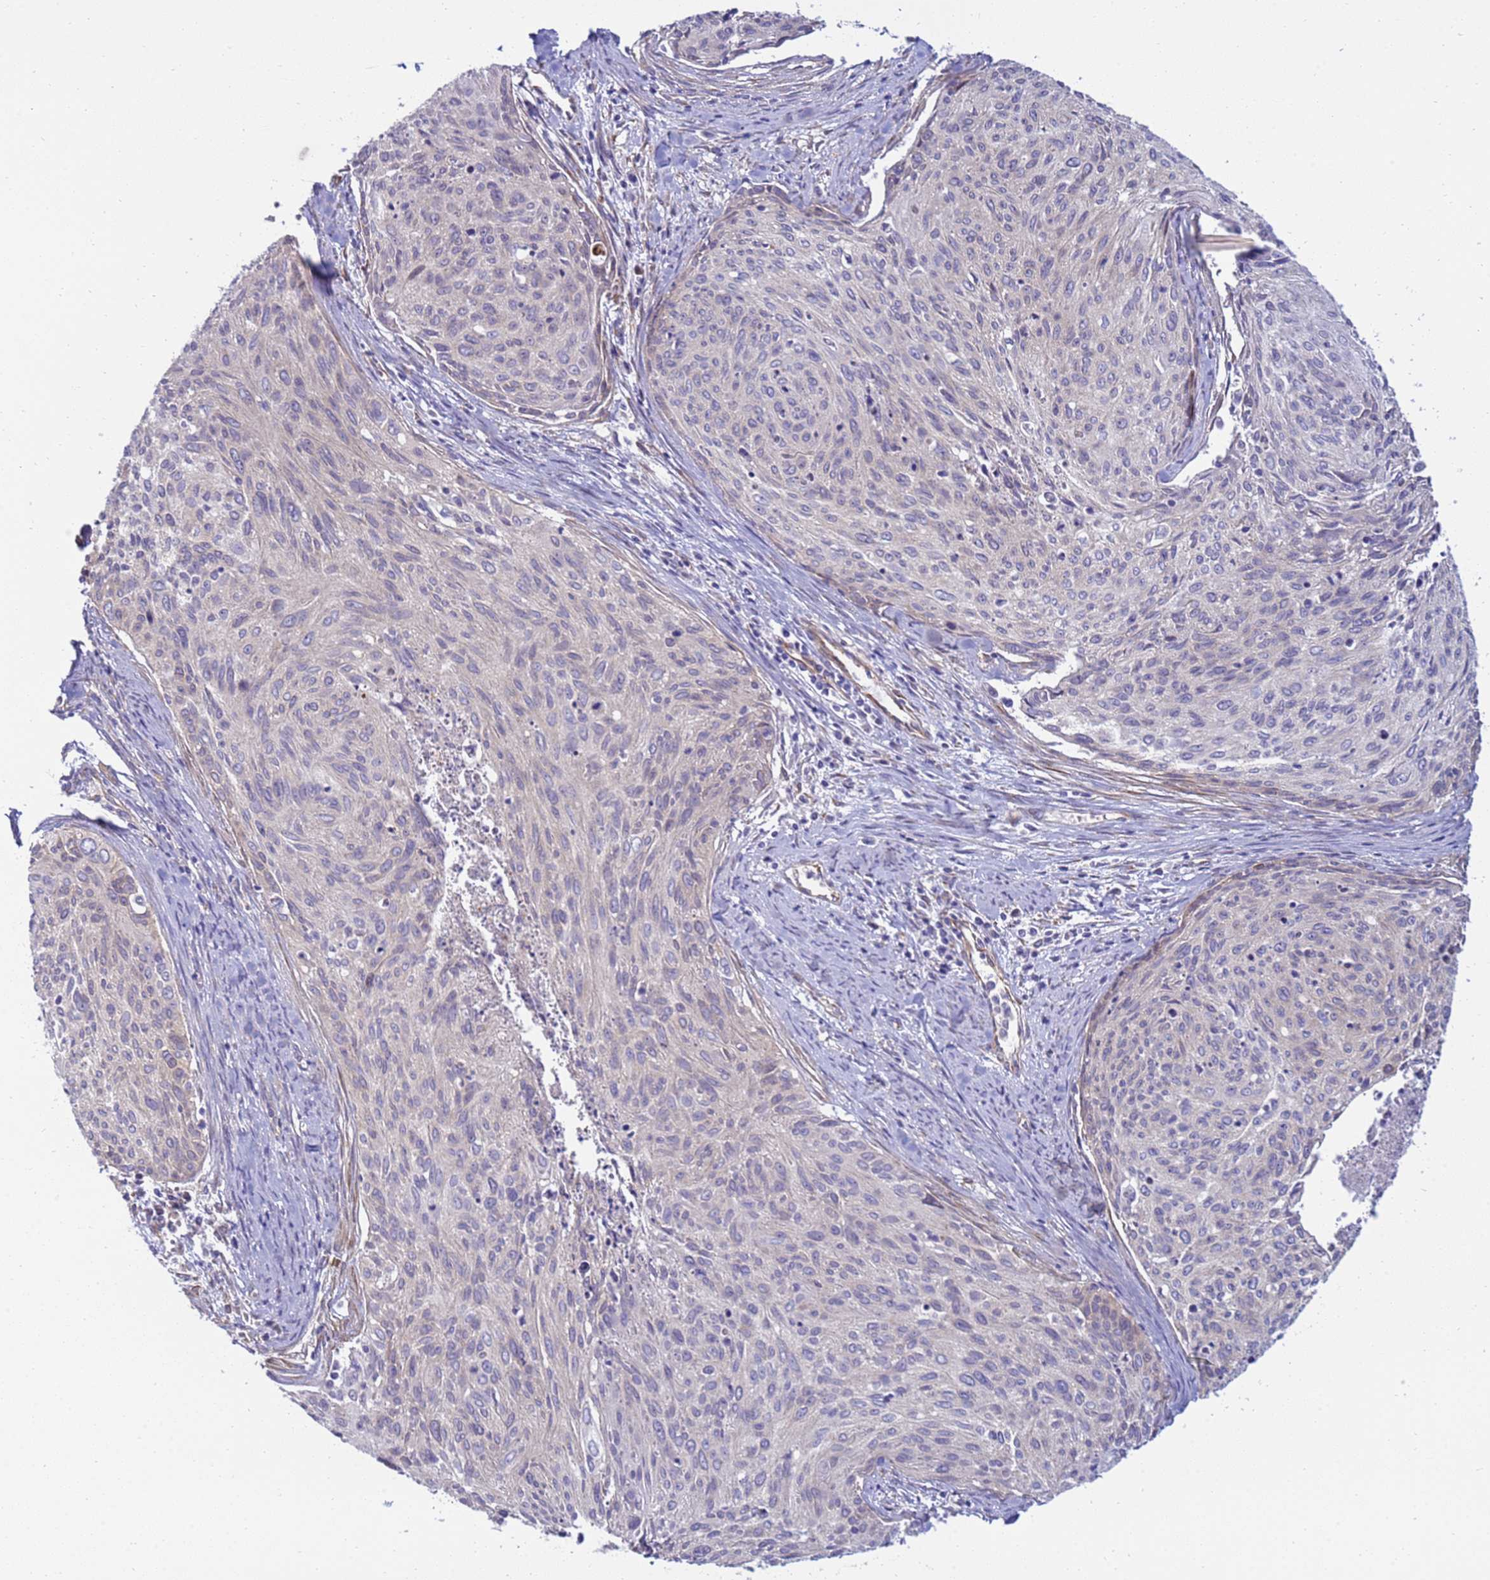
{"staining": {"intensity": "negative", "quantity": "none", "location": "none"}, "tissue": "cervical cancer", "cell_type": "Tumor cells", "image_type": "cancer", "snomed": [{"axis": "morphology", "description": "Squamous cell carcinoma, NOS"}, {"axis": "topography", "description": "Cervix"}], "caption": "A micrograph of human cervical cancer is negative for staining in tumor cells.", "gene": "TRPC6", "patient": {"sex": "female", "age": 55}}